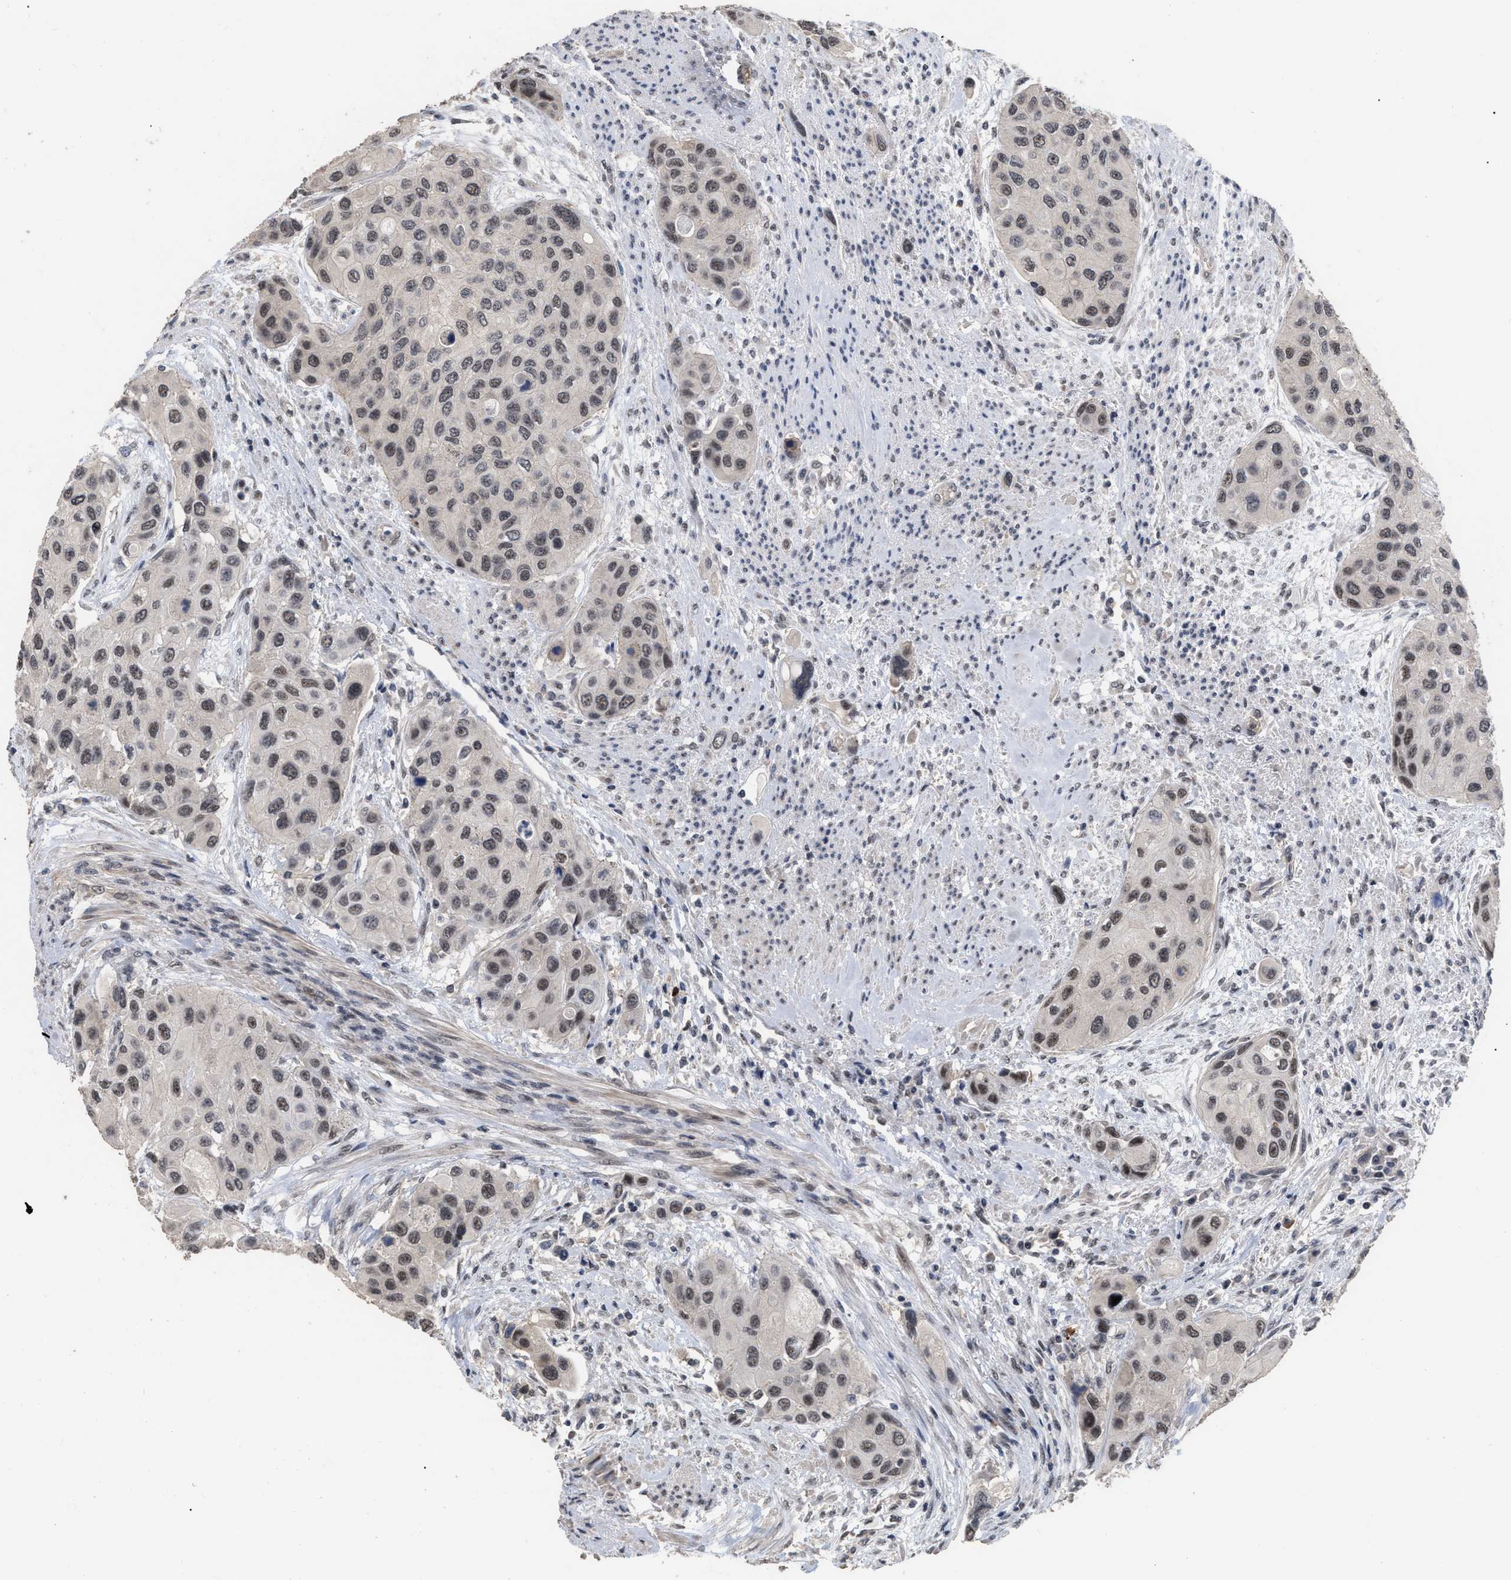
{"staining": {"intensity": "weak", "quantity": ">75%", "location": "nuclear"}, "tissue": "urothelial cancer", "cell_type": "Tumor cells", "image_type": "cancer", "snomed": [{"axis": "morphology", "description": "Urothelial carcinoma, High grade"}, {"axis": "topography", "description": "Urinary bladder"}], "caption": "Urothelial carcinoma (high-grade) stained with IHC demonstrates weak nuclear positivity in approximately >75% of tumor cells.", "gene": "JAZF1", "patient": {"sex": "female", "age": 56}}